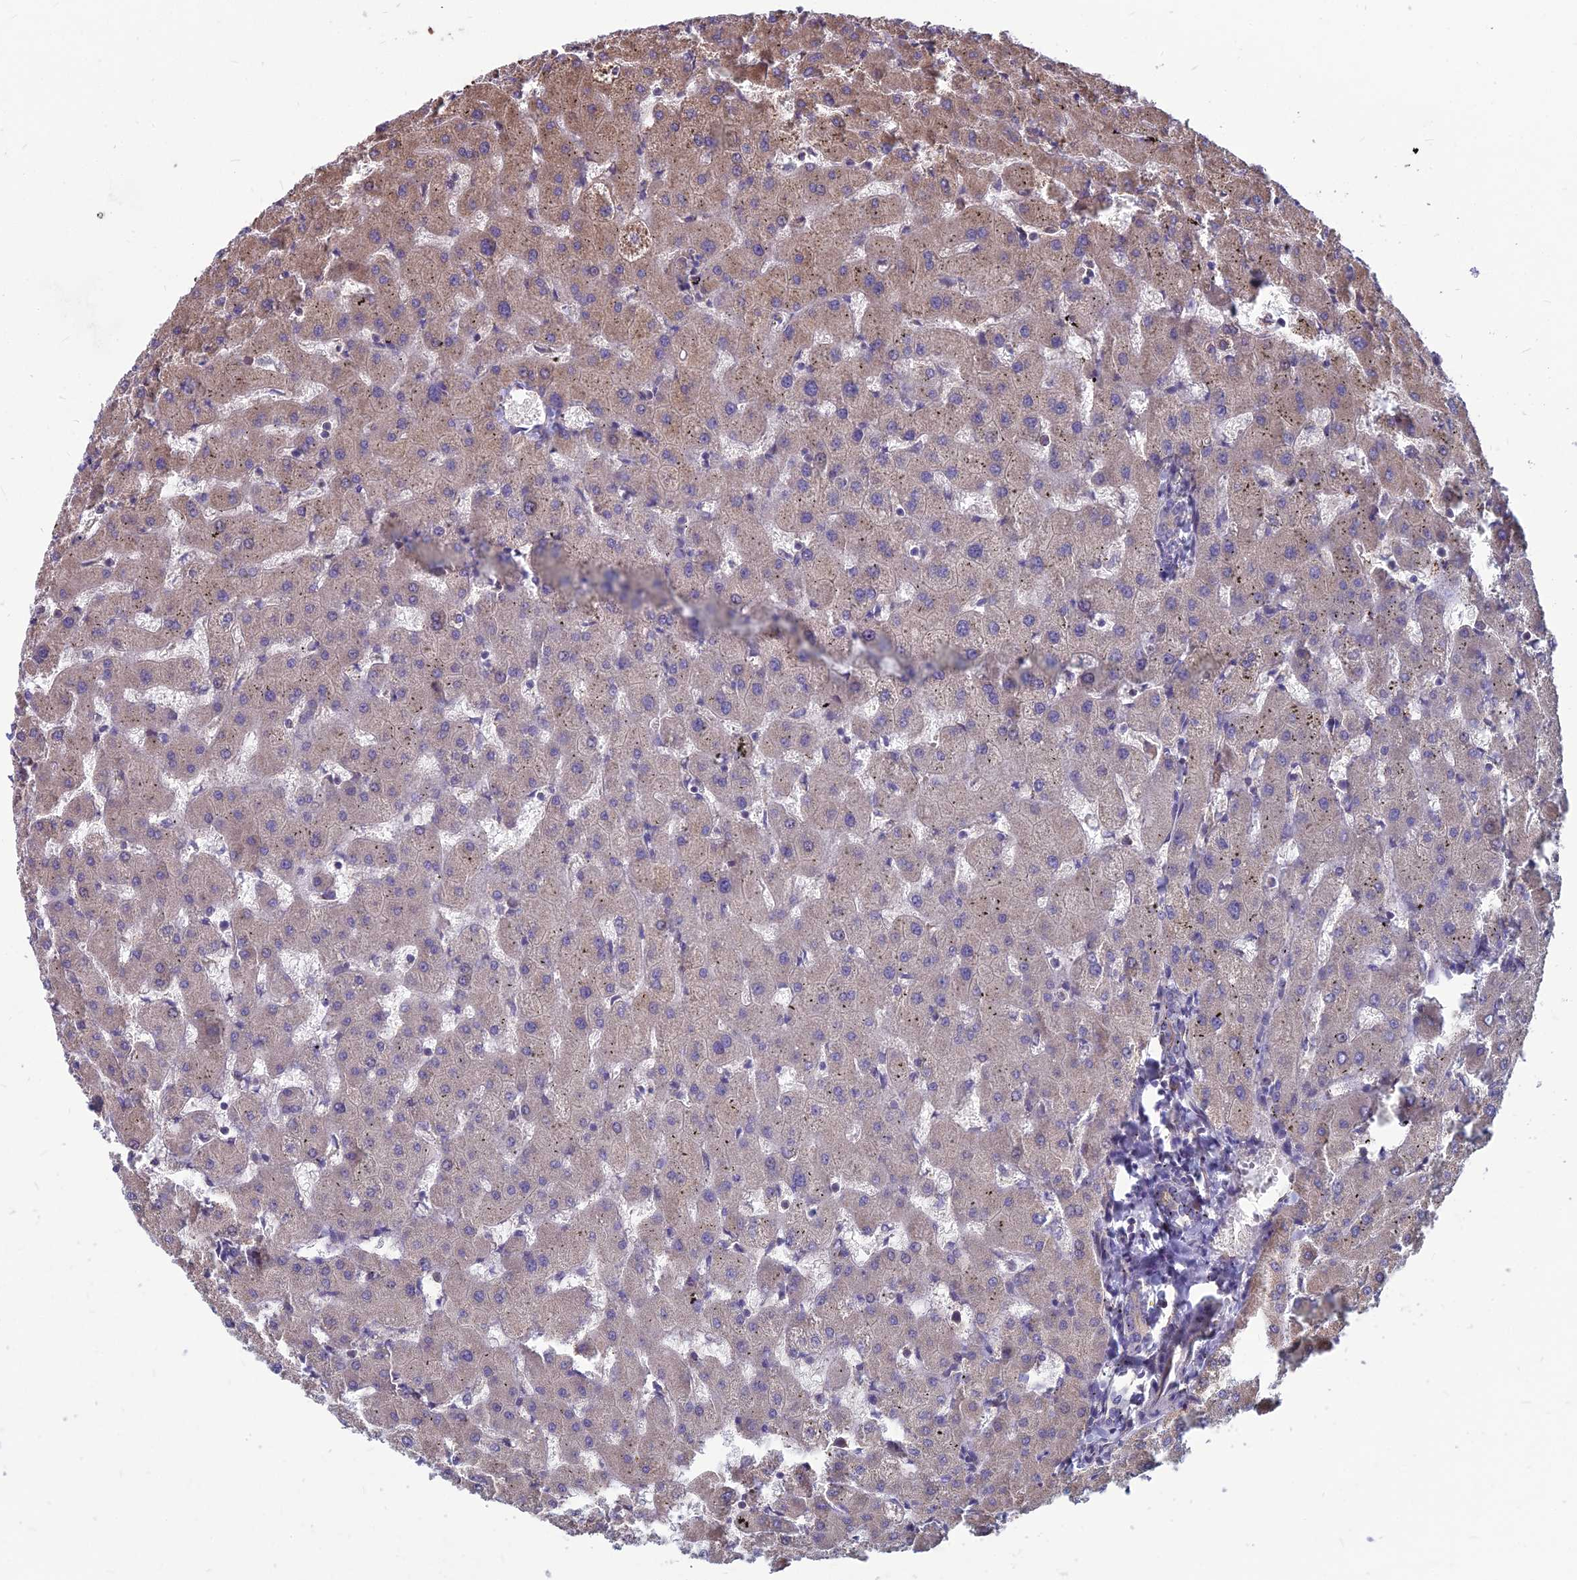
{"staining": {"intensity": "negative", "quantity": "none", "location": "none"}, "tissue": "liver", "cell_type": "Cholangiocytes", "image_type": "normal", "snomed": [{"axis": "morphology", "description": "Normal tissue, NOS"}, {"axis": "topography", "description": "Liver"}], "caption": "The immunohistochemistry (IHC) photomicrograph has no significant staining in cholangiocytes of liver.", "gene": "LSM6", "patient": {"sex": "female", "age": 63}}